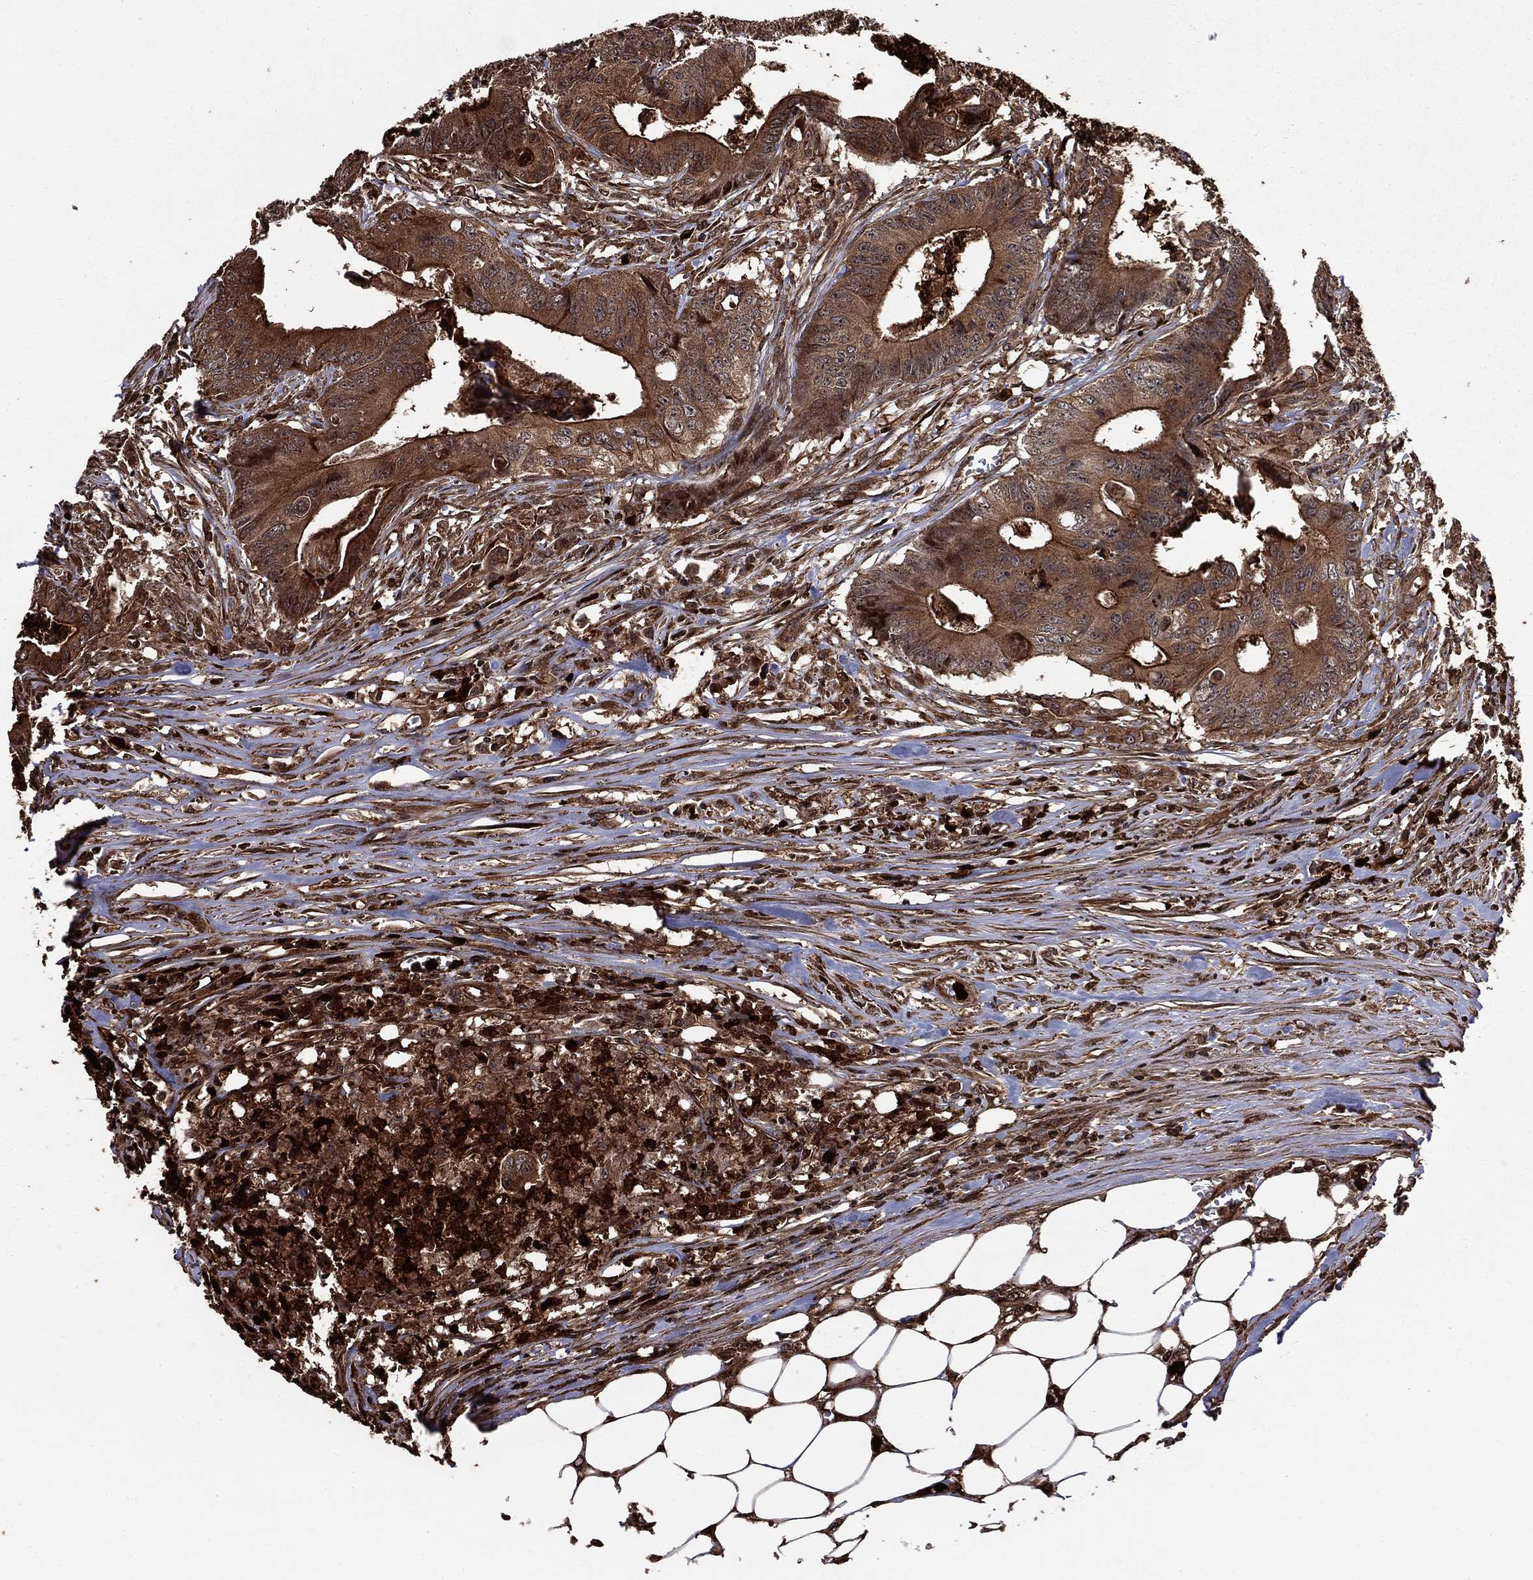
{"staining": {"intensity": "moderate", "quantity": ">75%", "location": "cytoplasmic/membranous"}, "tissue": "colorectal cancer", "cell_type": "Tumor cells", "image_type": "cancer", "snomed": [{"axis": "morphology", "description": "Adenocarcinoma, NOS"}, {"axis": "topography", "description": "Colon"}], "caption": "A histopathology image showing moderate cytoplasmic/membranous positivity in about >75% of tumor cells in colorectal cancer (adenocarcinoma), as visualized by brown immunohistochemical staining.", "gene": "GYG1", "patient": {"sex": "male", "age": 84}}